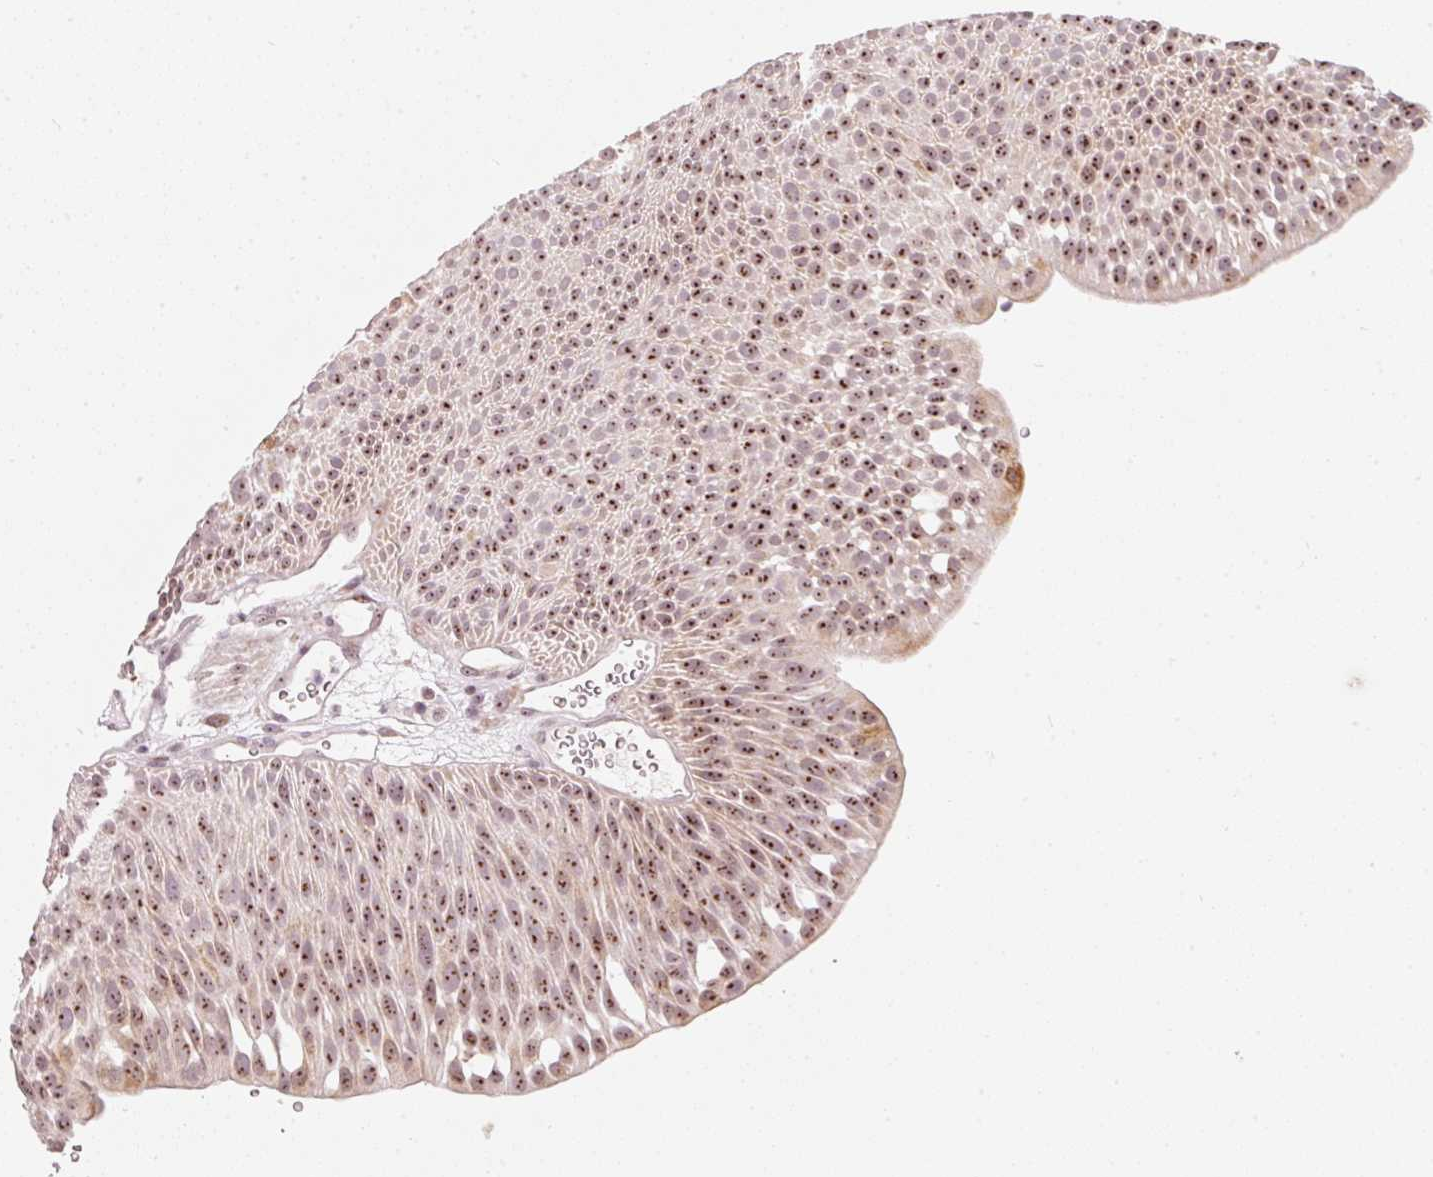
{"staining": {"intensity": "moderate", "quantity": "25%-75%", "location": "nuclear"}, "tissue": "urothelial cancer", "cell_type": "Tumor cells", "image_type": "cancer", "snomed": [{"axis": "morphology", "description": "Urothelial carcinoma, NOS"}, {"axis": "topography", "description": "Urinary bladder"}], "caption": "This is an image of immunohistochemistry staining of urothelial cancer, which shows moderate expression in the nuclear of tumor cells.", "gene": "MXRA8", "patient": {"sex": "male", "age": 67}}